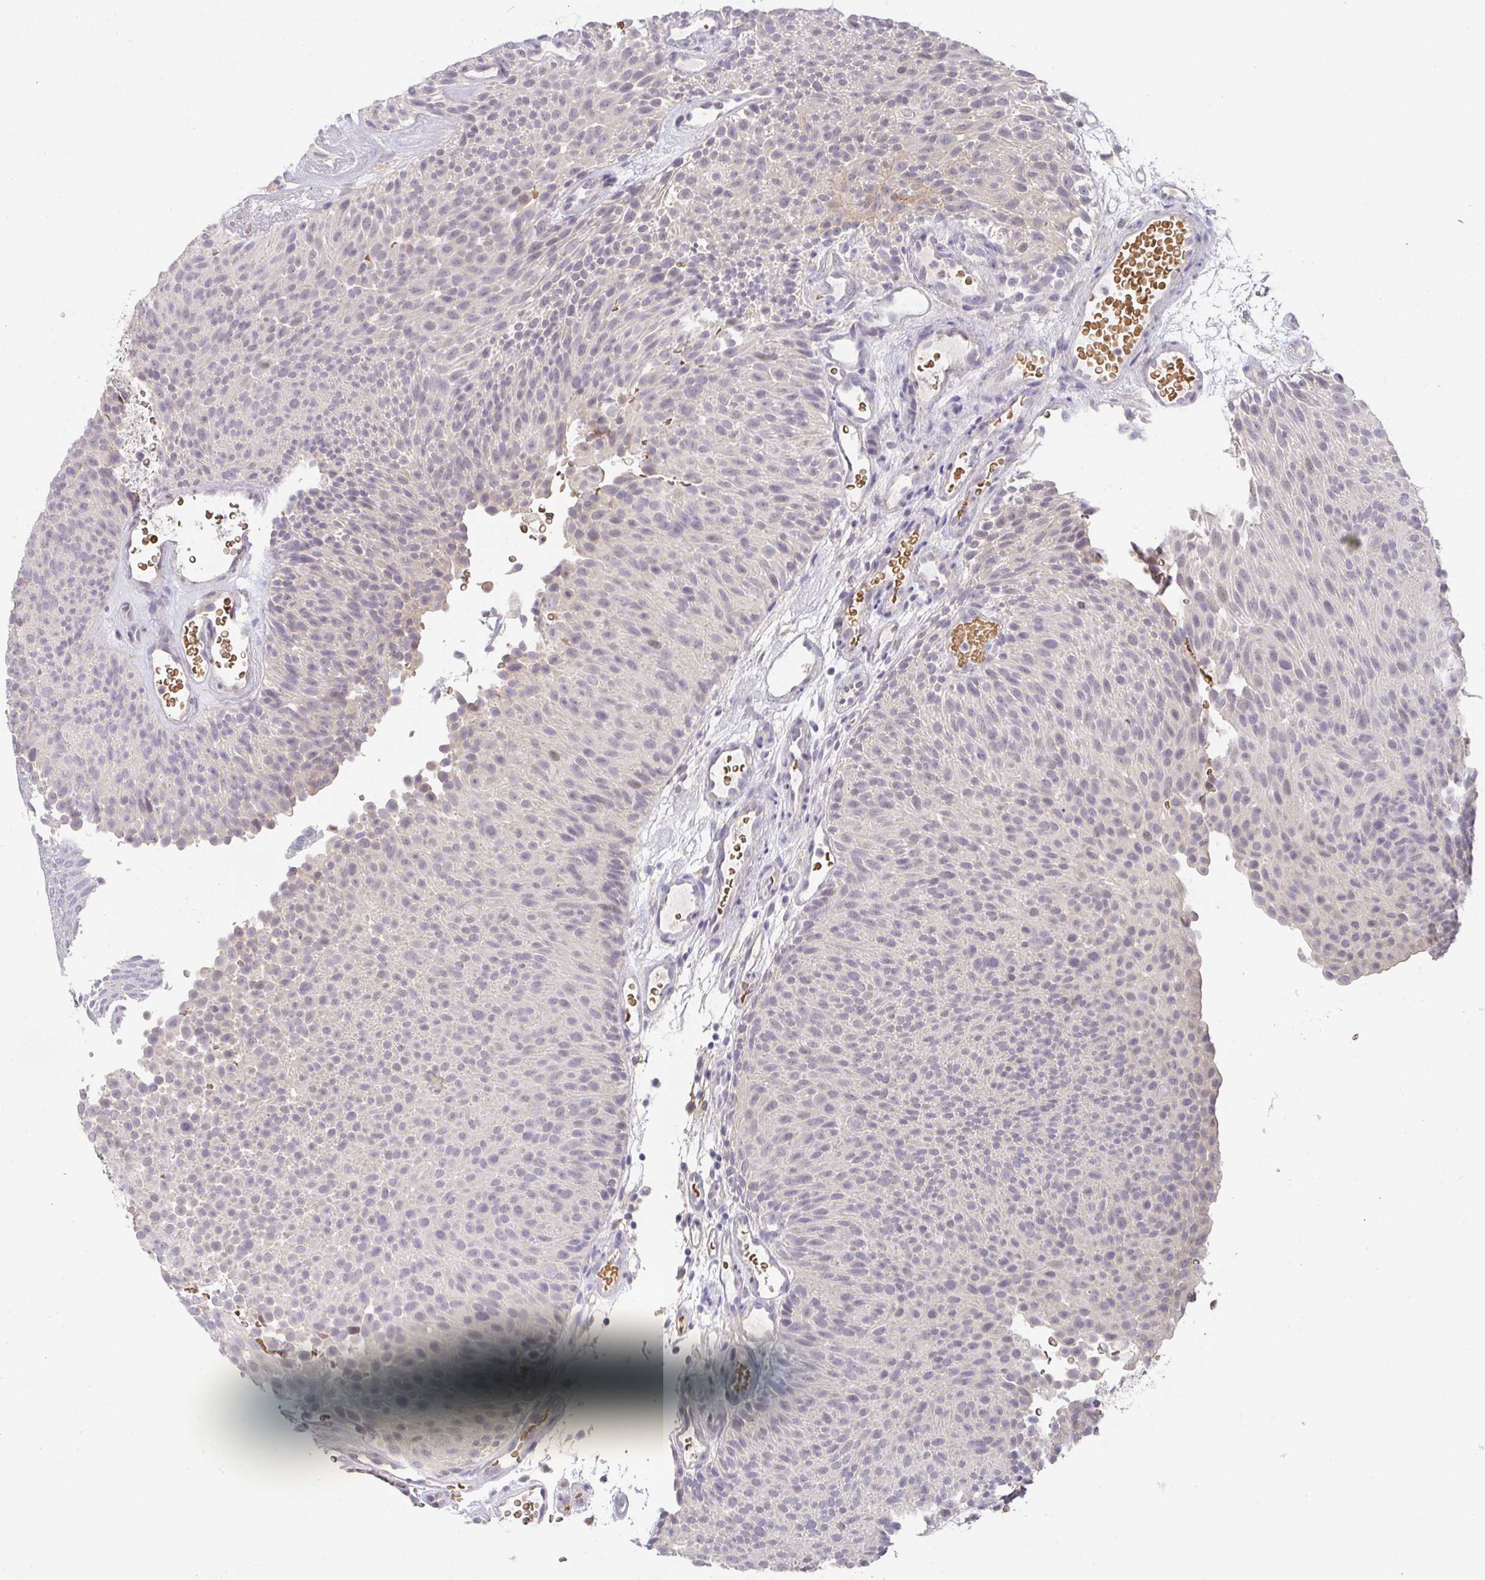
{"staining": {"intensity": "negative", "quantity": "none", "location": "none"}, "tissue": "urothelial cancer", "cell_type": "Tumor cells", "image_type": "cancer", "snomed": [{"axis": "morphology", "description": "Urothelial carcinoma, Low grade"}, {"axis": "topography", "description": "Urinary bladder"}], "caption": "Tumor cells are negative for brown protein staining in urothelial cancer.", "gene": "FOXN4", "patient": {"sex": "male", "age": 78}}